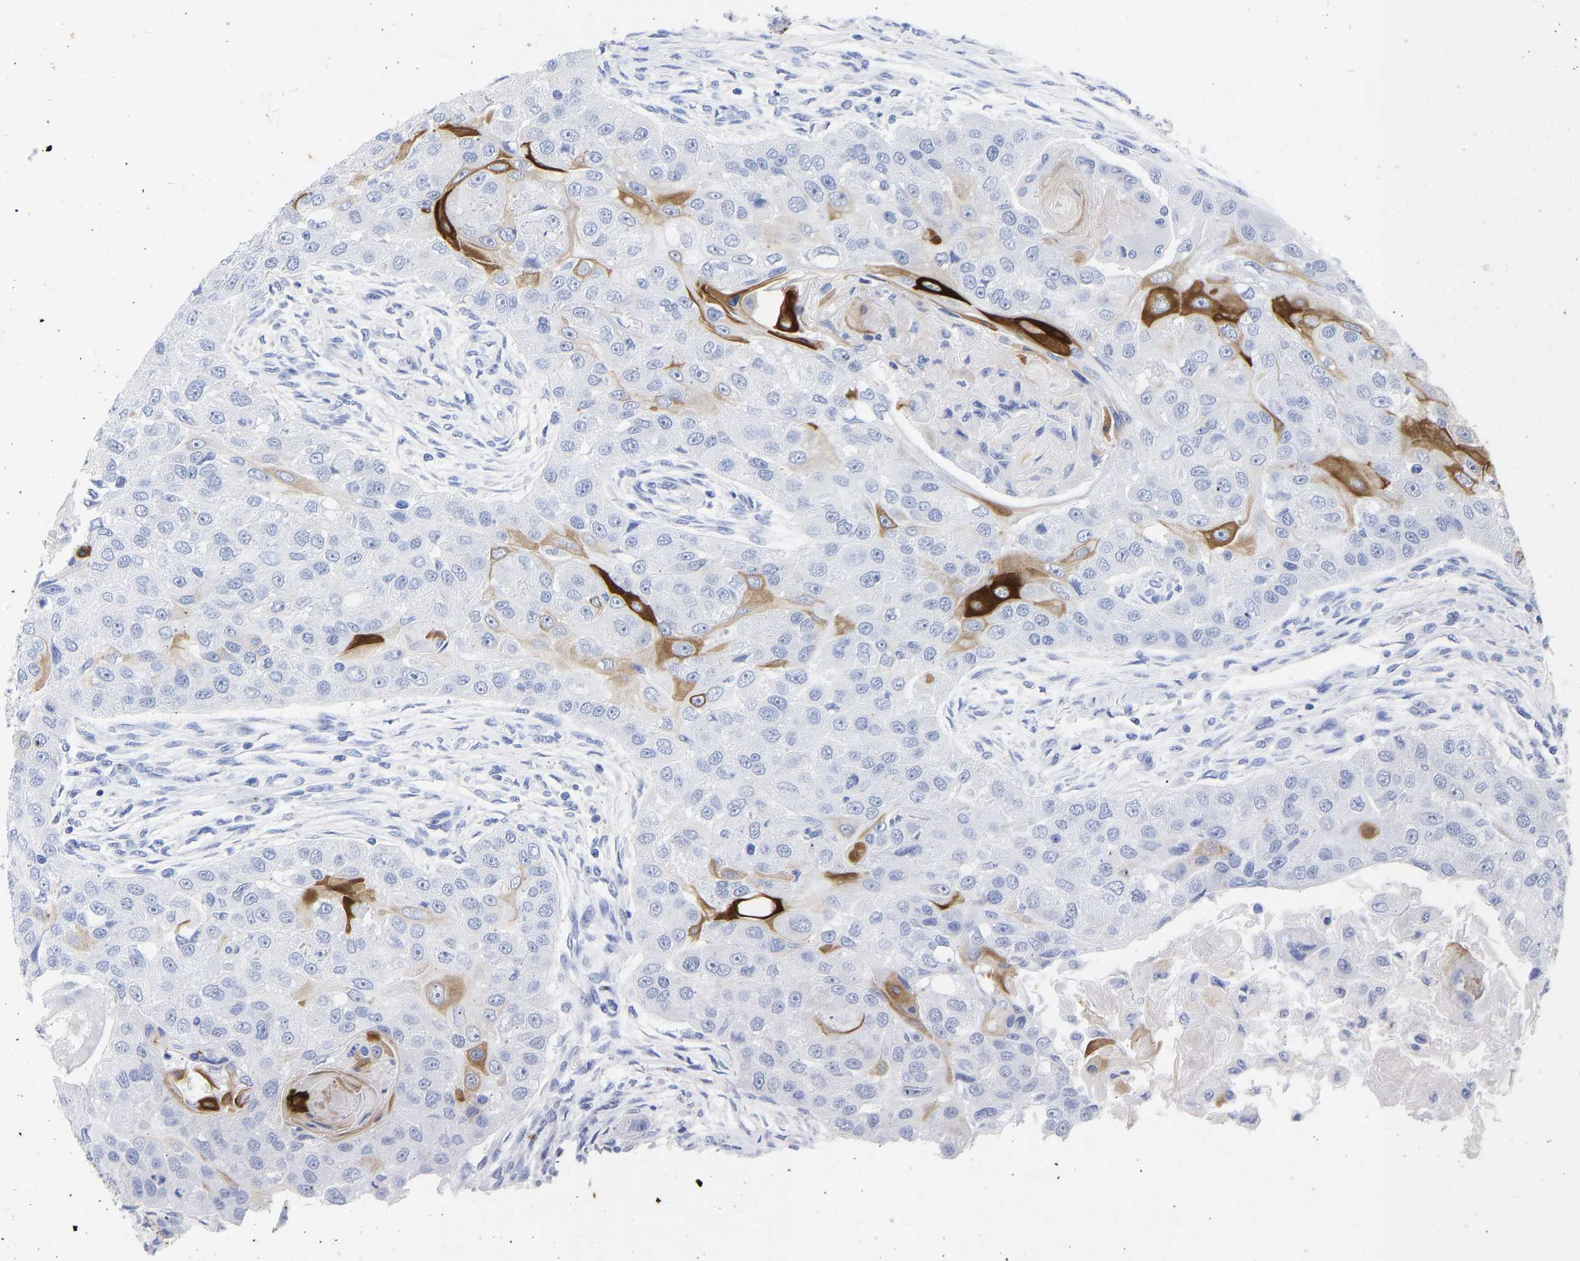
{"staining": {"intensity": "strong", "quantity": "<25%", "location": "cytoplasmic/membranous"}, "tissue": "head and neck cancer", "cell_type": "Tumor cells", "image_type": "cancer", "snomed": [{"axis": "morphology", "description": "Normal tissue, NOS"}, {"axis": "morphology", "description": "Squamous cell carcinoma, NOS"}, {"axis": "topography", "description": "Skeletal muscle"}, {"axis": "topography", "description": "Head-Neck"}], "caption": "Brown immunohistochemical staining in head and neck cancer (squamous cell carcinoma) demonstrates strong cytoplasmic/membranous expression in about <25% of tumor cells.", "gene": "KRT1", "patient": {"sex": "male", "age": 51}}